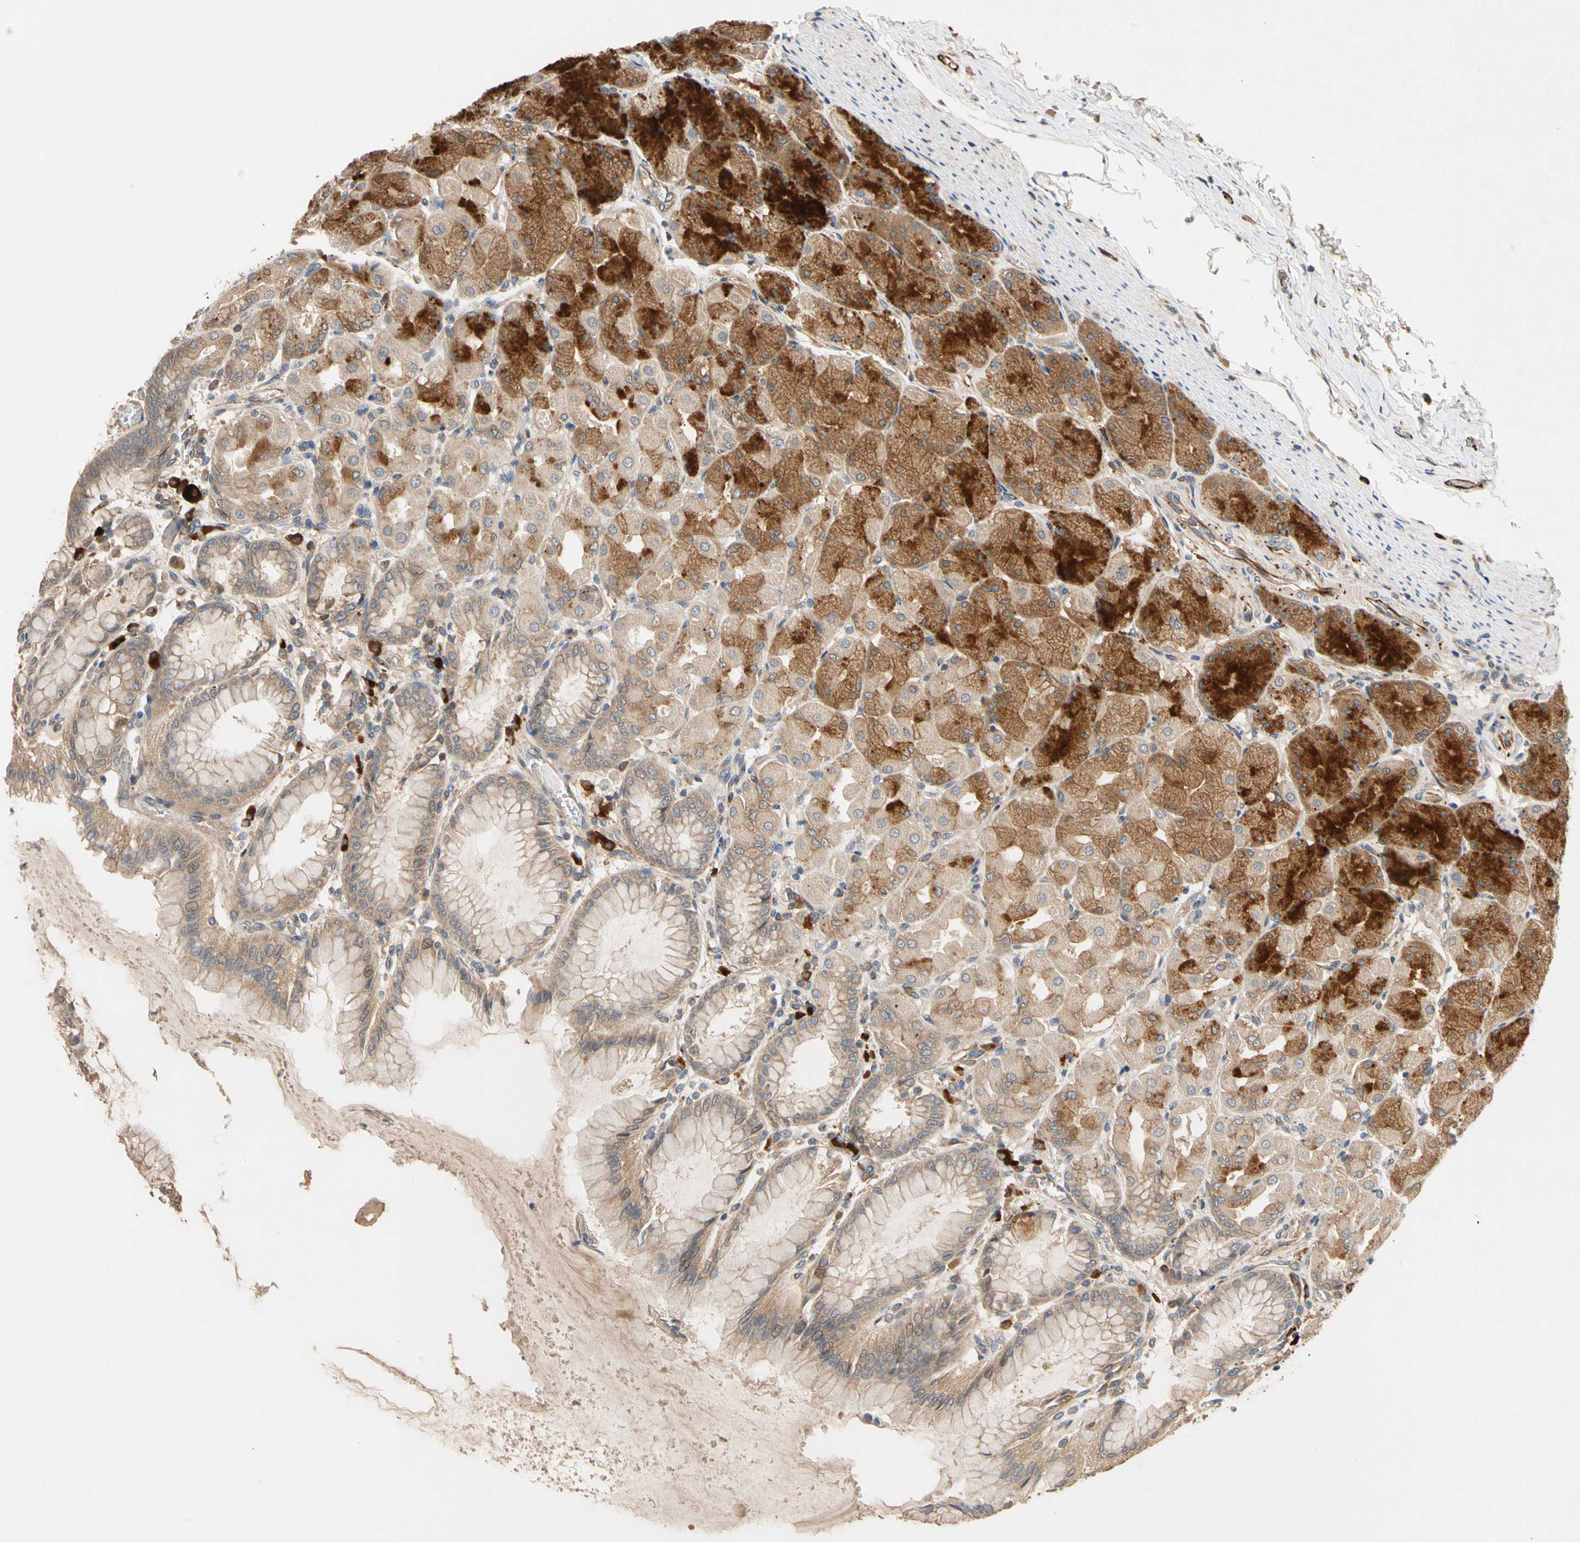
{"staining": {"intensity": "strong", "quantity": ">75%", "location": "cytoplasmic/membranous"}, "tissue": "stomach", "cell_type": "Glandular cells", "image_type": "normal", "snomed": [{"axis": "morphology", "description": "Normal tissue, NOS"}, {"axis": "topography", "description": "Stomach, upper"}], "caption": "Glandular cells exhibit high levels of strong cytoplasmic/membranous expression in about >75% of cells in benign human stomach.", "gene": "FGD6", "patient": {"sex": "female", "age": 56}}